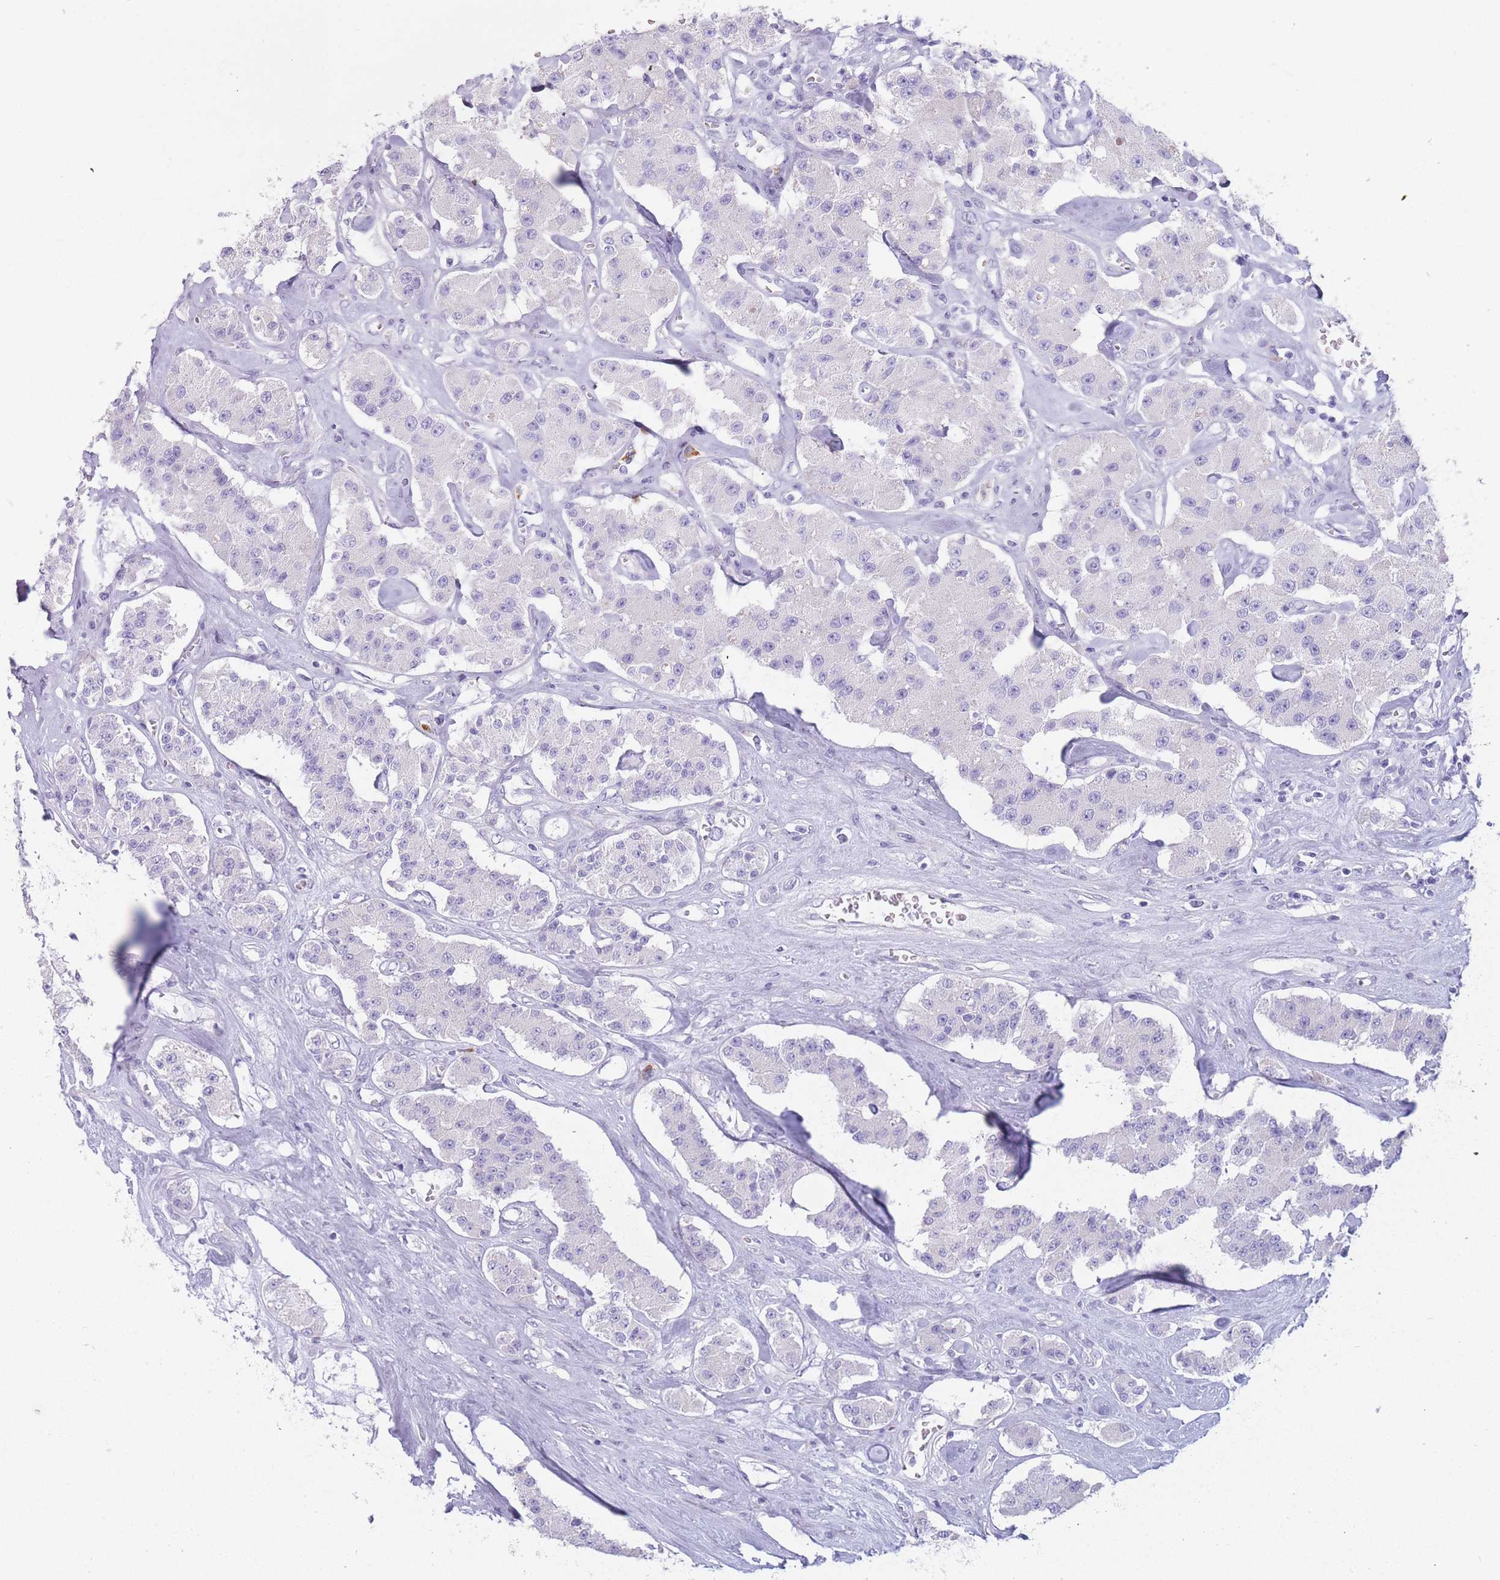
{"staining": {"intensity": "negative", "quantity": "none", "location": "none"}, "tissue": "carcinoid", "cell_type": "Tumor cells", "image_type": "cancer", "snomed": [{"axis": "morphology", "description": "Carcinoid, malignant, NOS"}, {"axis": "topography", "description": "Pancreas"}], "caption": "DAB (3,3'-diaminobenzidine) immunohistochemical staining of human carcinoid reveals no significant positivity in tumor cells.", "gene": "ZNF627", "patient": {"sex": "male", "age": 41}}